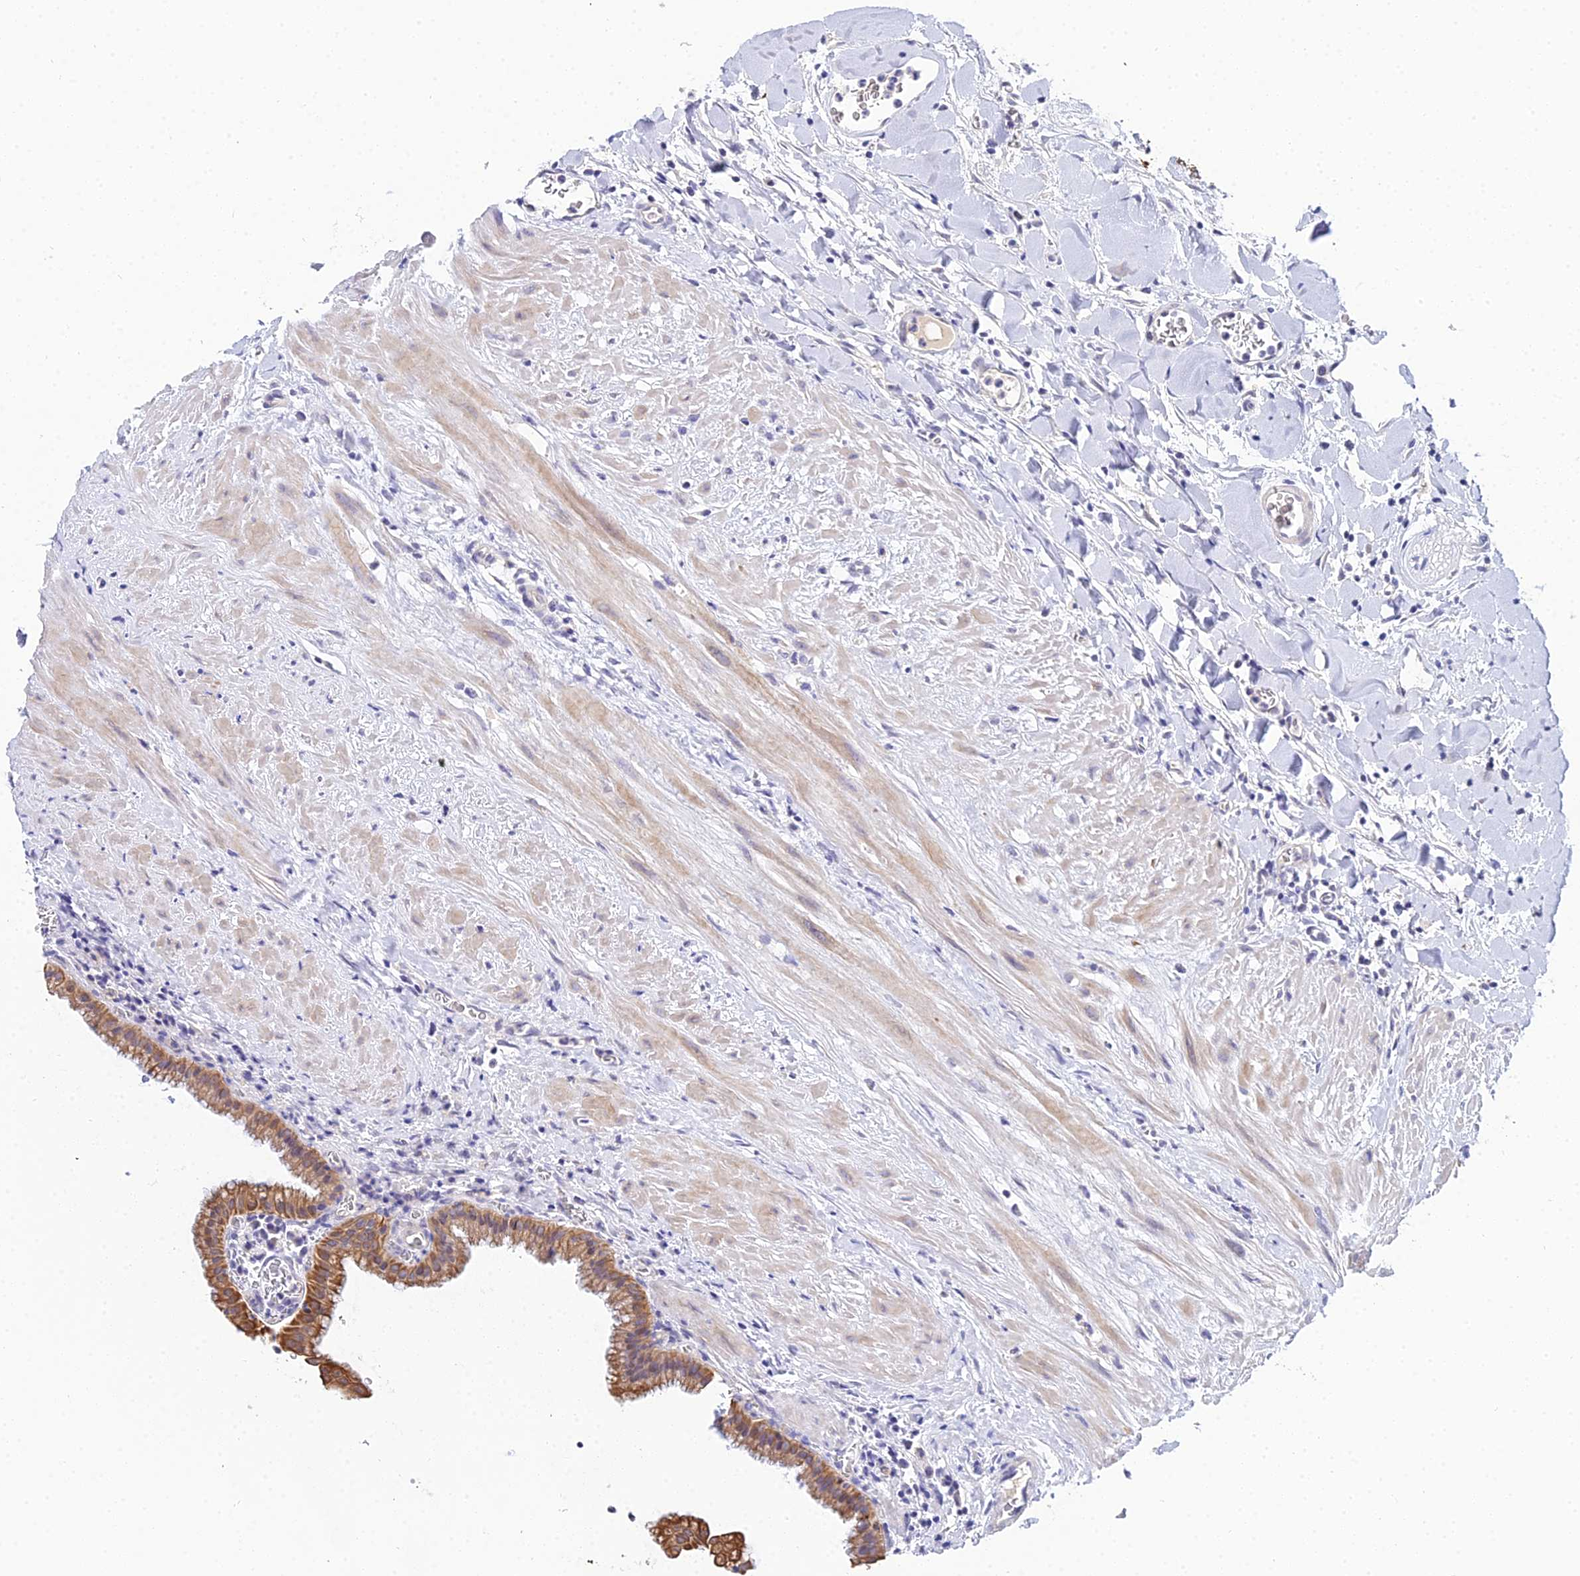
{"staining": {"intensity": "strong", "quantity": ">75%", "location": "cytoplasmic/membranous"}, "tissue": "gallbladder", "cell_type": "Glandular cells", "image_type": "normal", "snomed": [{"axis": "morphology", "description": "Normal tissue, NOS"}, {"axis": "topography", "description": "Gallbladder"}], "caption": "Normal gallbladder exhibits strong cytoplasmic/membranous expression in about >75% of glandular cells.", "gene": "ZXDA", "patient": {"sex": "male", "age": 78}}